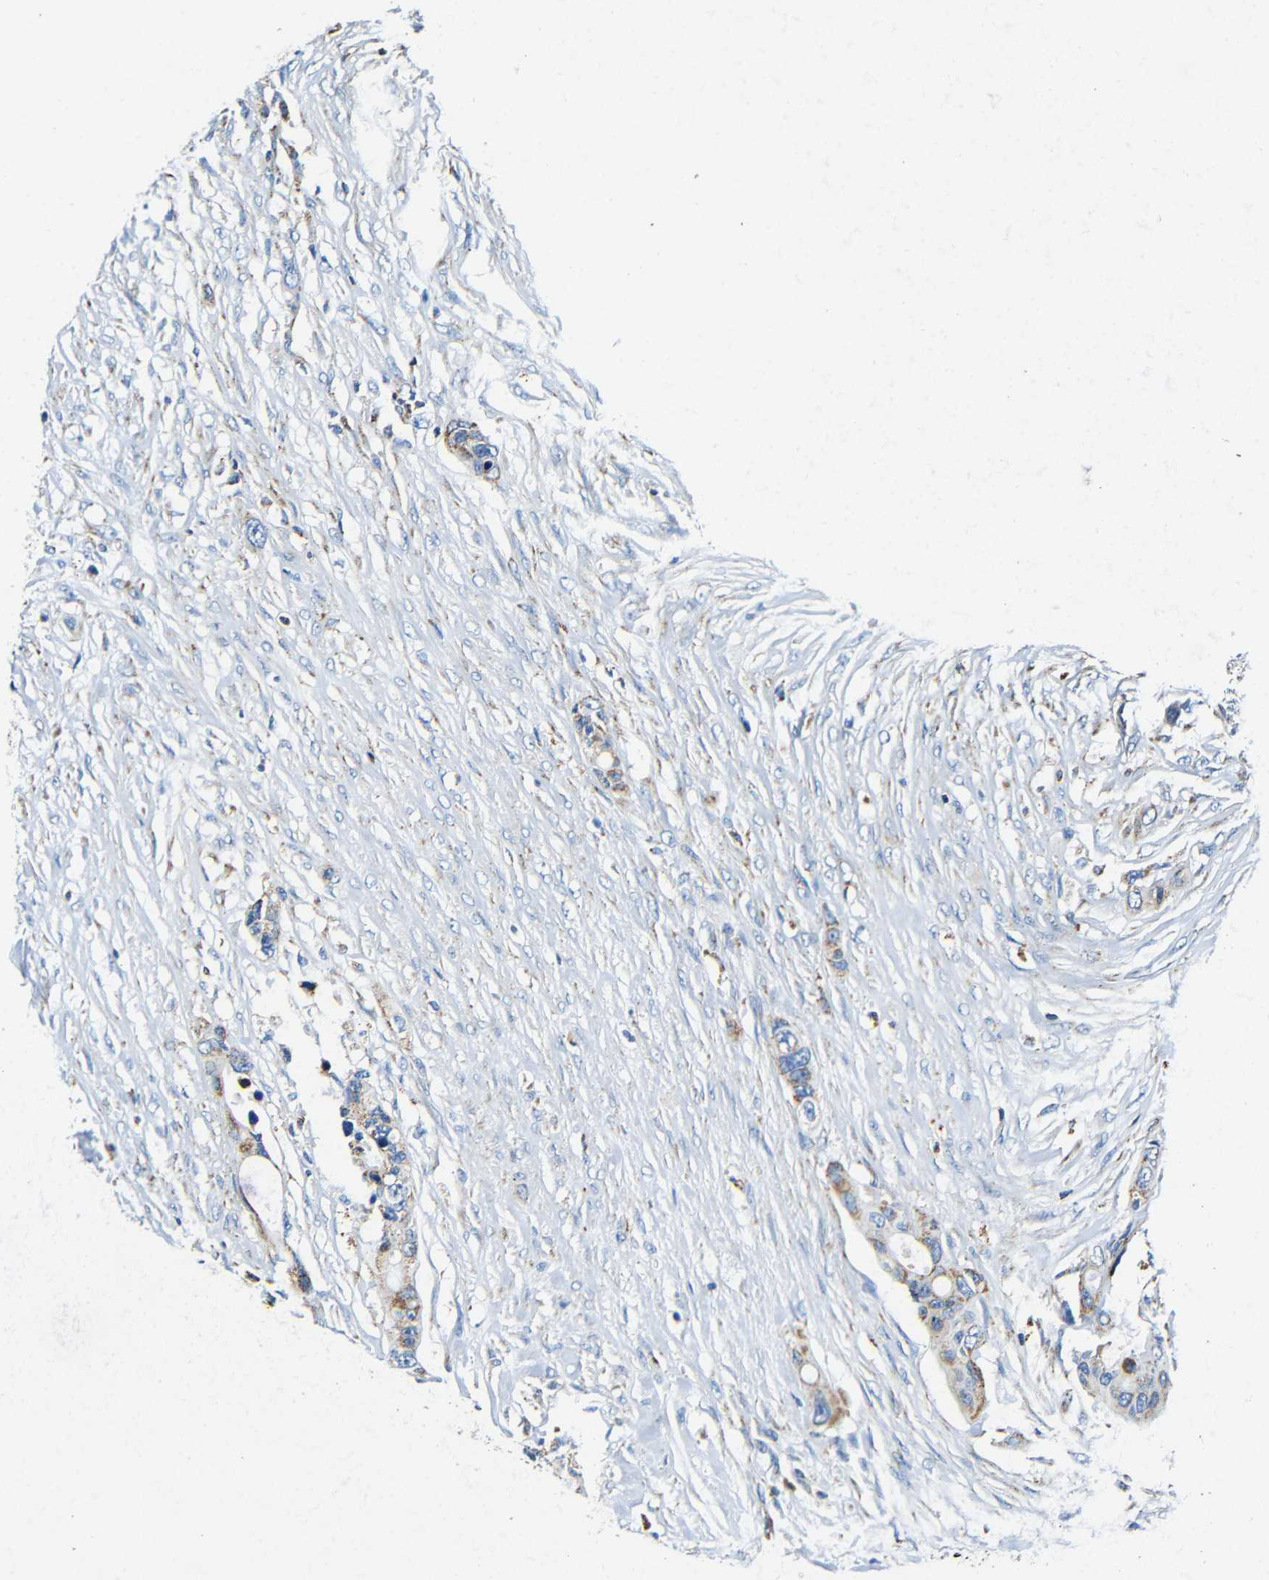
{"staining": {"intensity": "weak", "quantity": ">75%", "location": "cytoplasmic/membranous"}, "tissue": "colorectal cancer", "cell_type": "Tumor cells", "image_type": "cancer", "snomed": [{"axis": "morphology", "description": "Adenocarcinoma, NOS"}, {"axis": "topography", "description": "Rectum"}], "caption": "Human colorectal adenocarcinoma stained with a brown dye demonstrates weak cytoplasmic/membranous positive positivity in about >75% of tumor cells.", "gene": "GALNT18", "patient": {"sex": "female", "age": 98}}